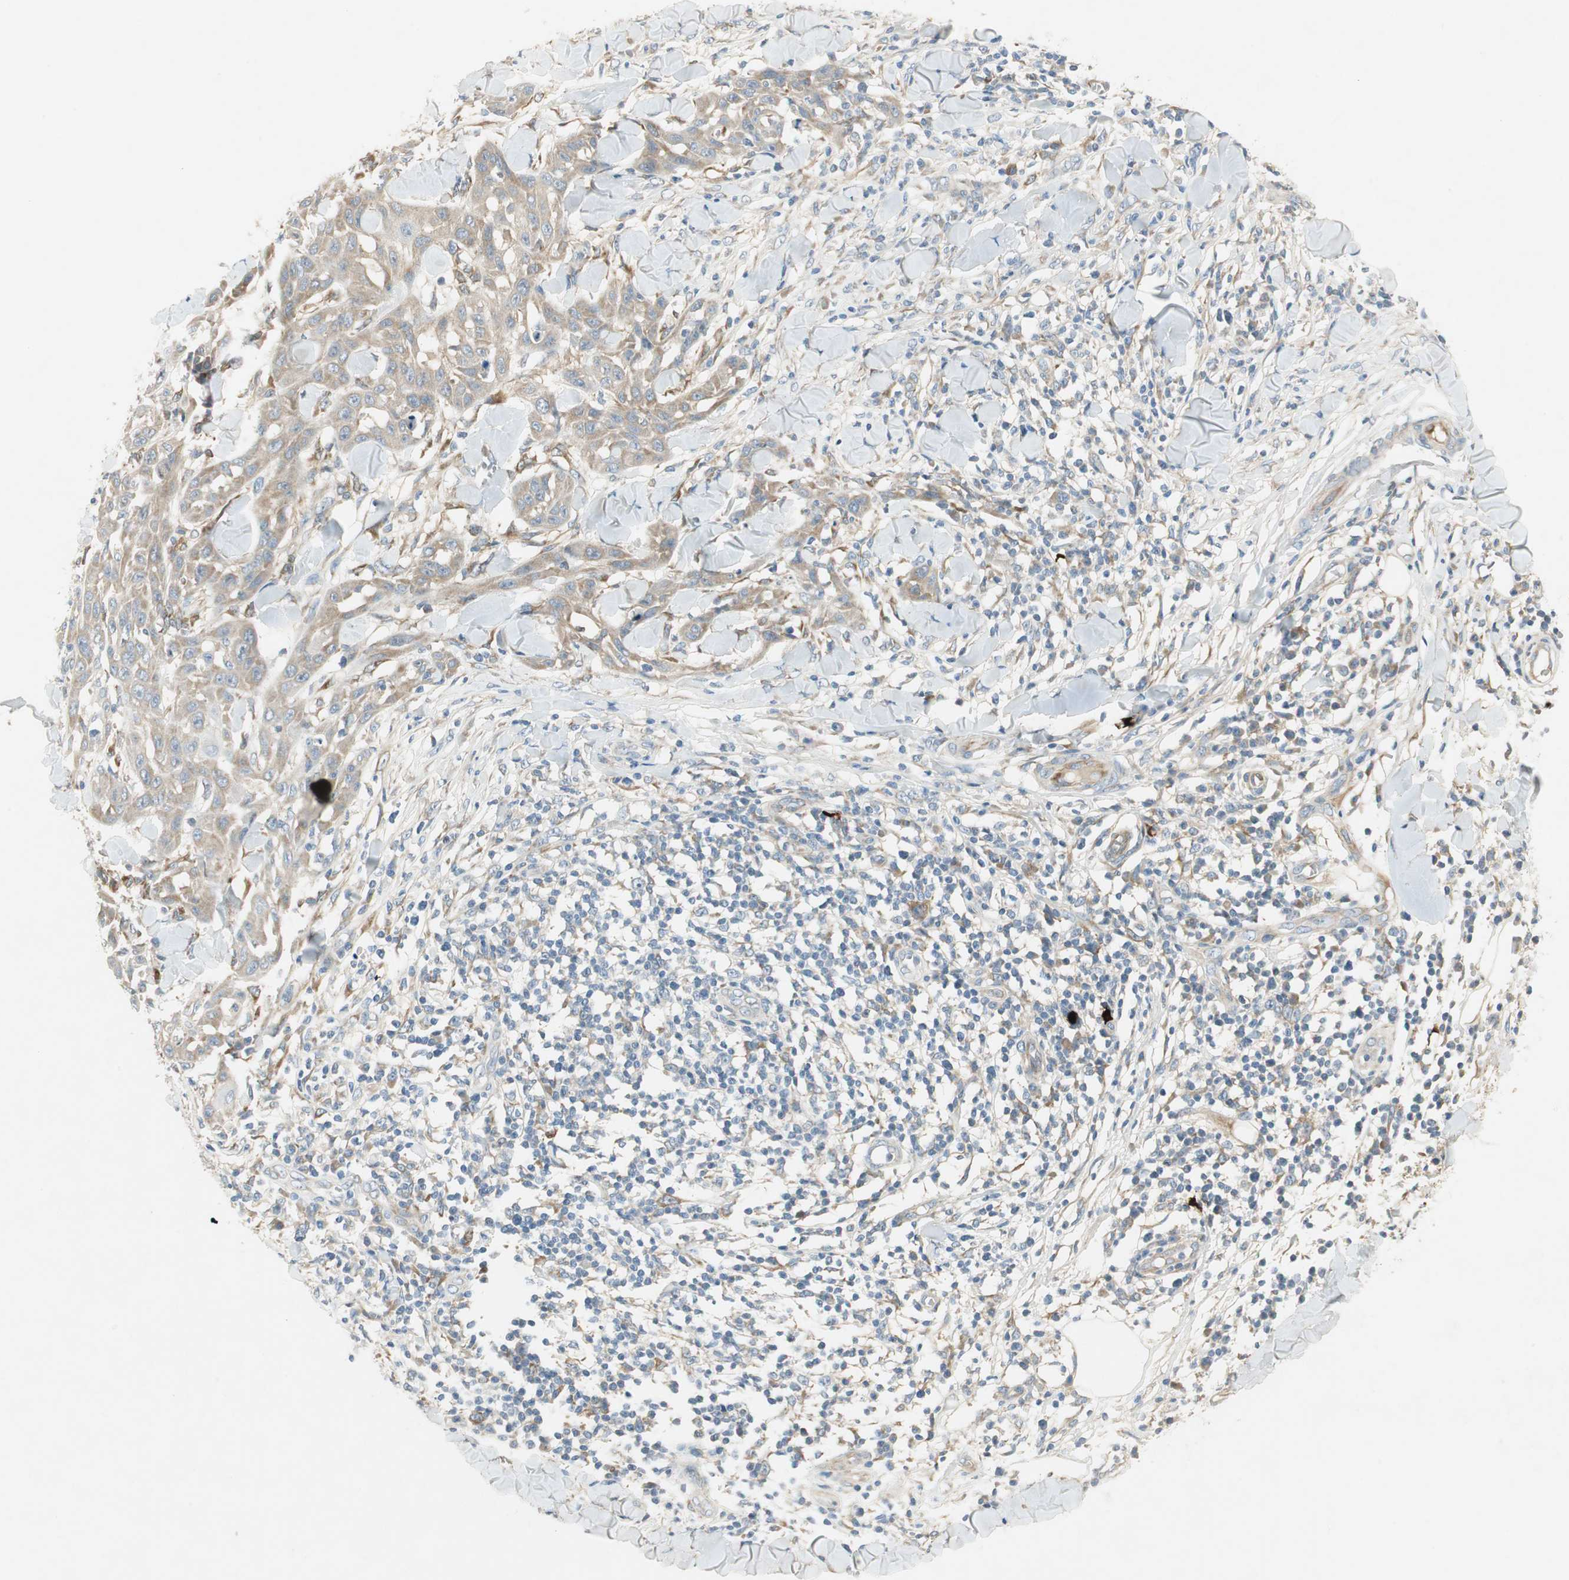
{"staining": {"intensity": "weak", "quantity": ">75%", "location": "cytoplasmic/membranous"}, "tissue": "skin cancer", "cell_type": "Tumor cells", "image_type": "cancer", "snomed": [{"axis": "morphology", "description": "Squamous cell carcinoma, NOS"}, {"axis": "topography", "description": "Skin"}], "caption": "Brown immunohistochemical staining in skin squamous cell carcinoma demonstrates weak cytoplasmic/membranous staining in about >75% of tumor cells.", "gene": "STON1-GTF2A1L", "patient": {"sex": "male", "age": 24}}